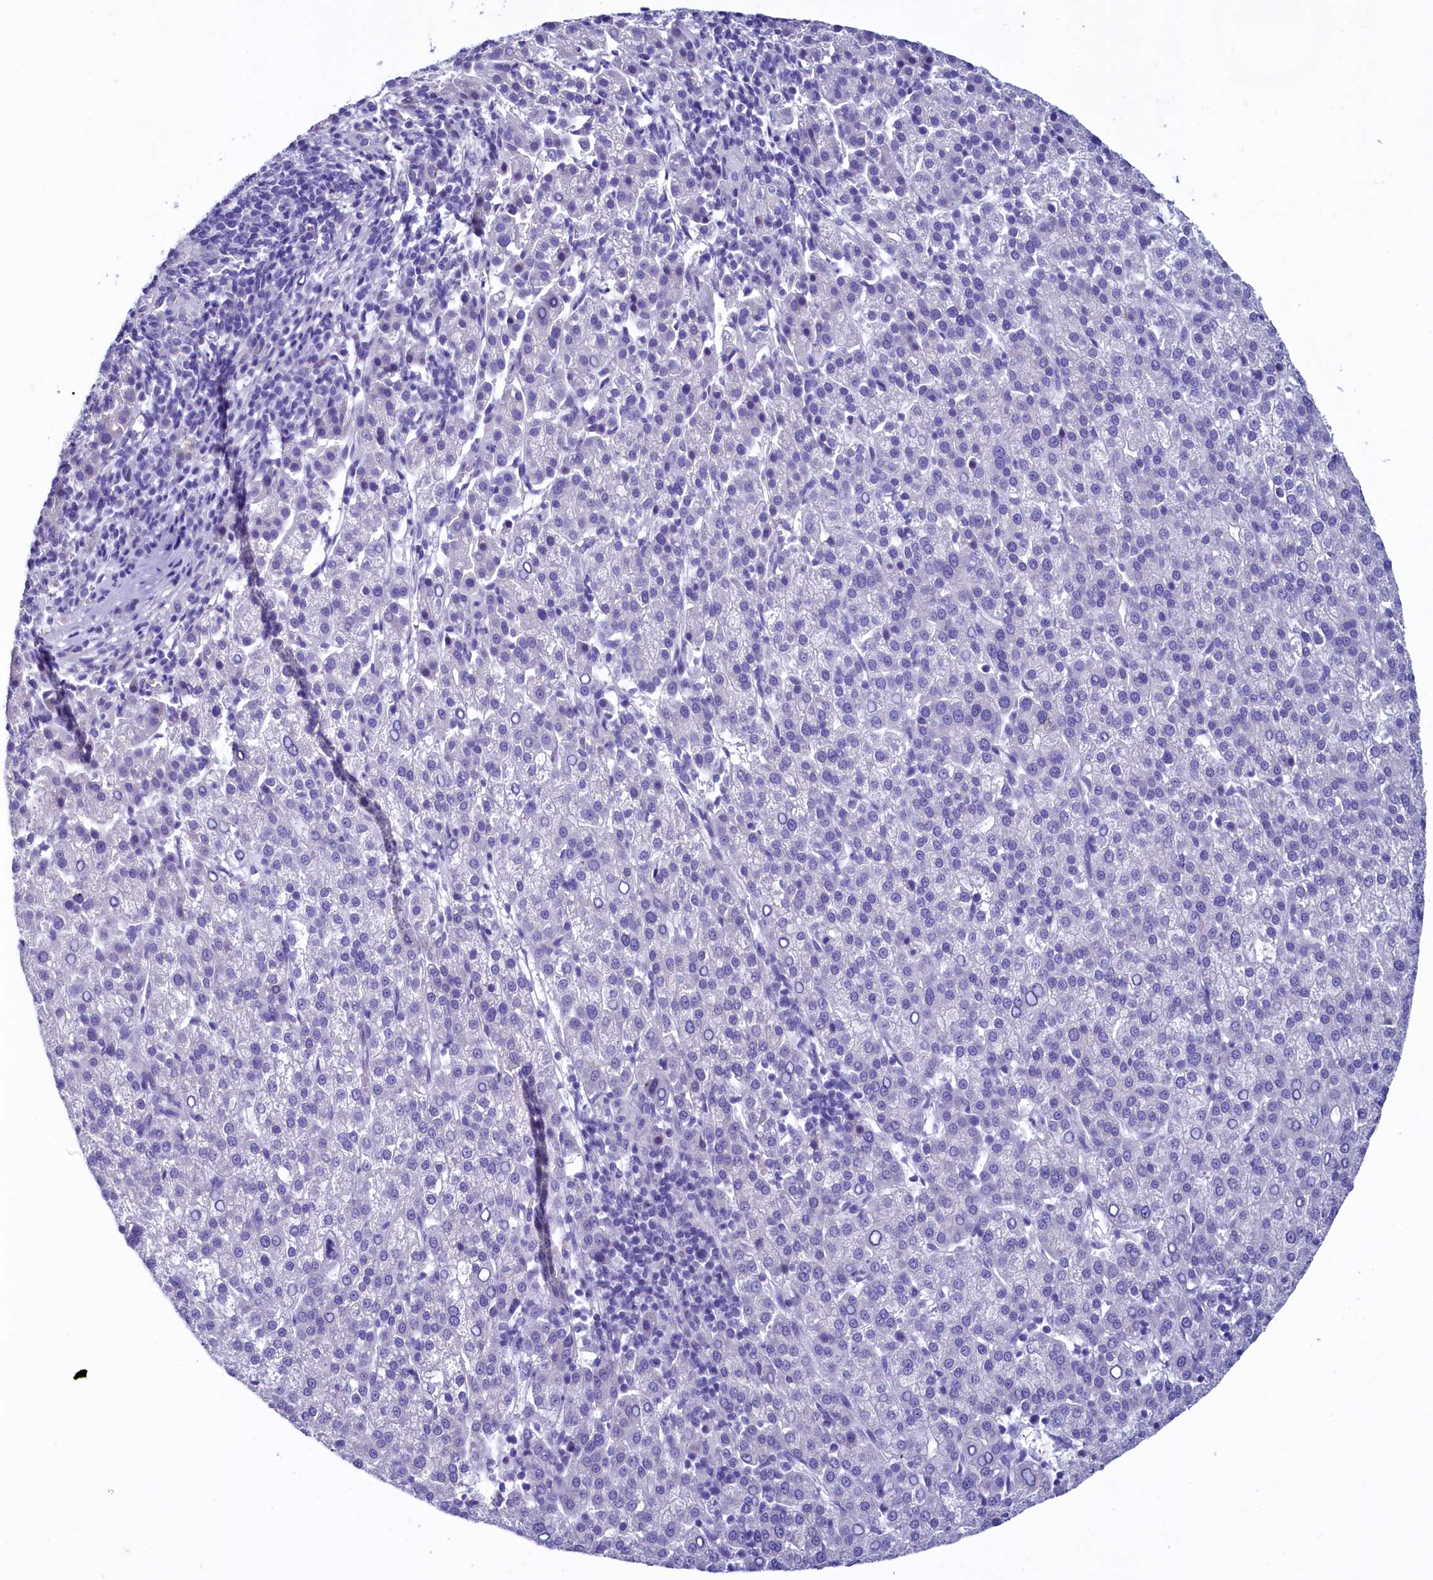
{"staining": {"intensity": "negative", "quantity": "none", "location": "none"}, "tissue": "liver cancer", "cell_type": "Tumor cells", "image_type": "cancer", "snomed": [{"axis": "morphology", "description": "Carcinoma, Hepatocellular, NOS"}, {"axis": "topography", "description": "Liver"}], "caption": "A high-resolution micrograph shows immunohistochemistry staining of liver cancer, which shows no significant expression in tumor cells.", "gene": "KRBOX5", "patient": {"sex": "female", "age": 58}}